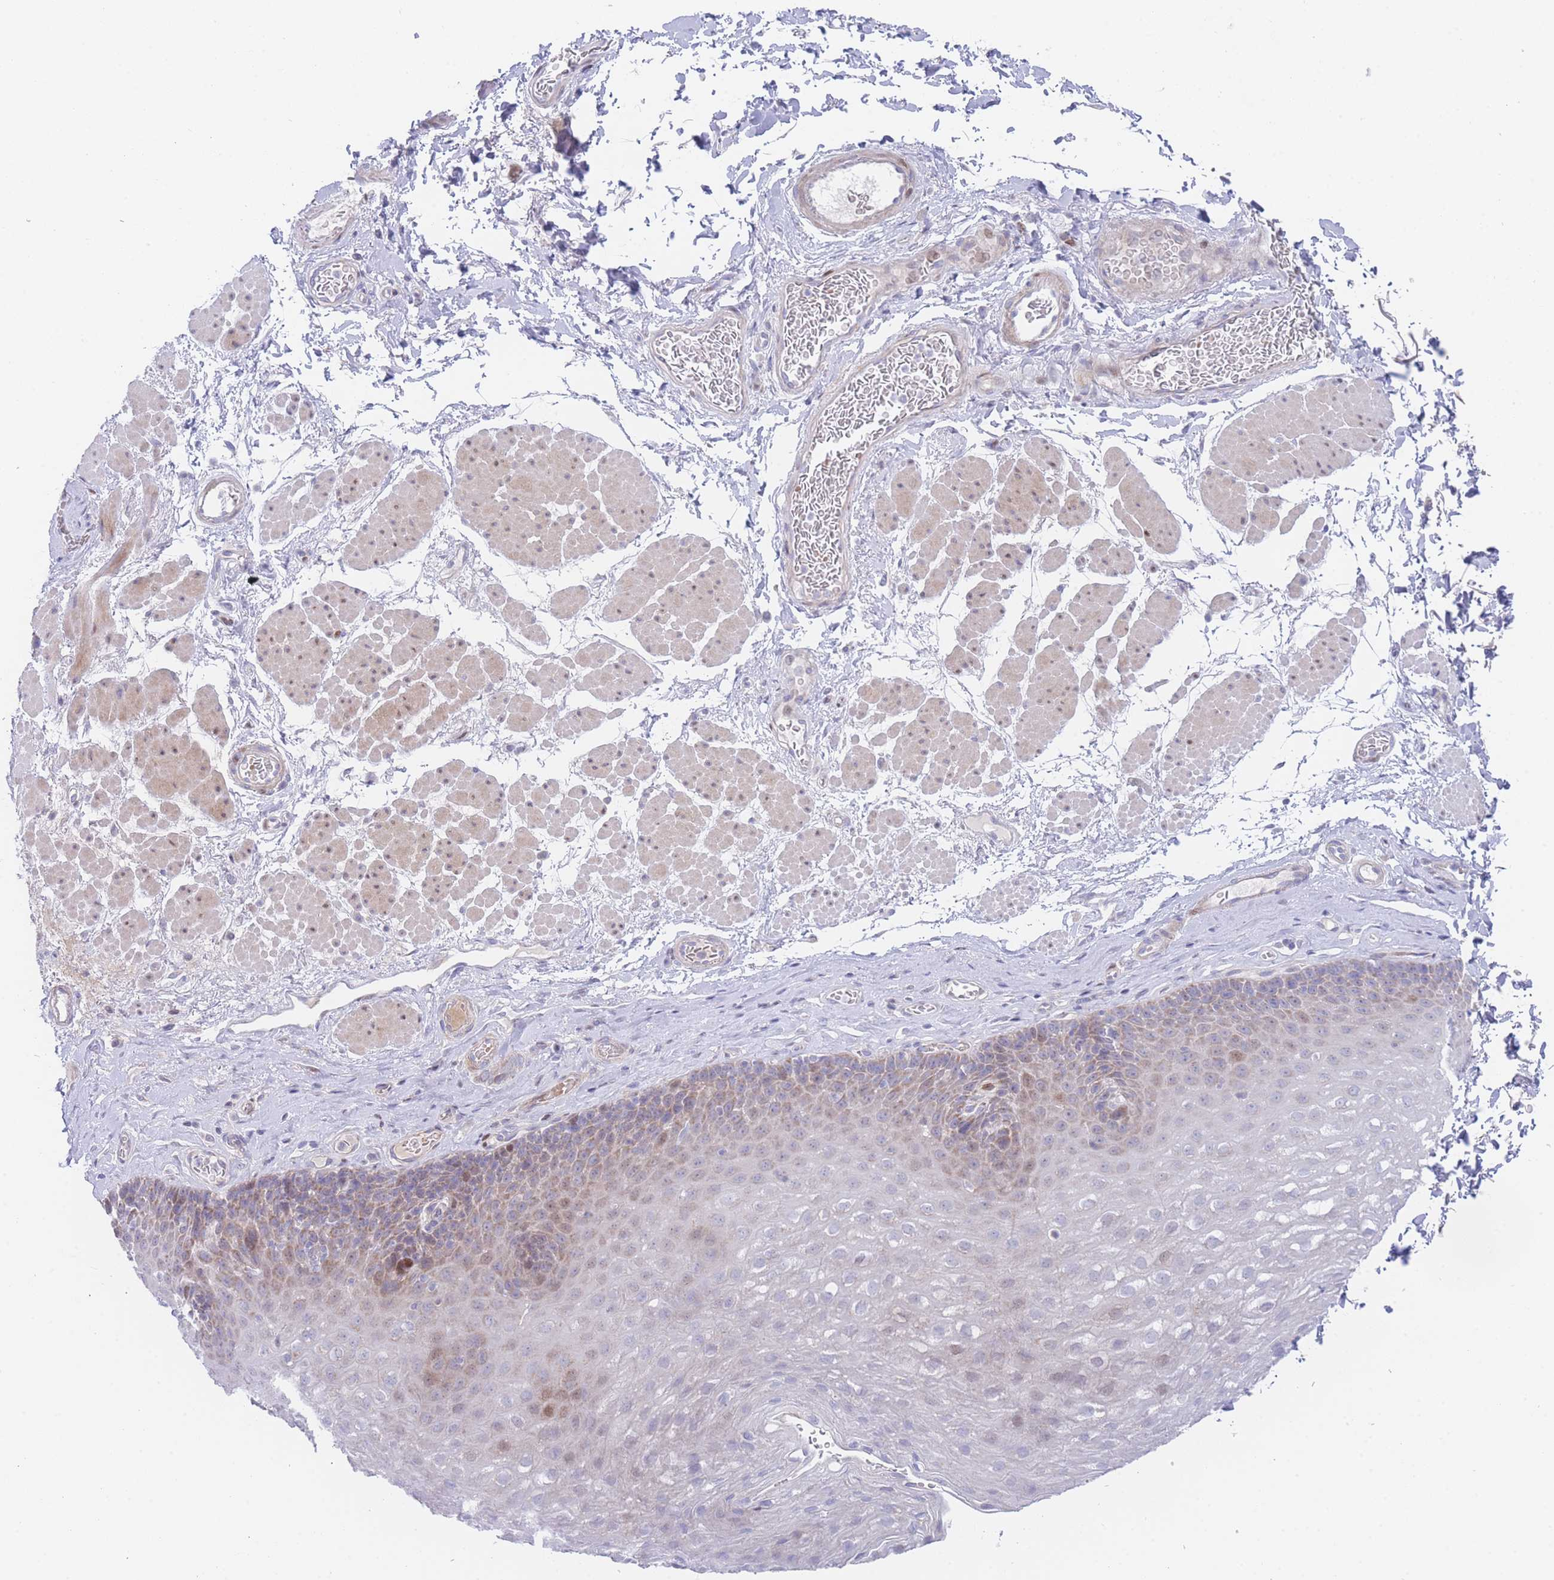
{"staining": {"intensity": "weak", "quantity": "25%-75%", "location": "cytoplasmic/membranous"}, "tissue": "esophagus", "cell_type": "Squamous epithelial cells", "image_type": "normal", "snomed": [{"axis": "morphology", "description": "Normal tissue, NOS"}, {"axis": "topography", "description": "Esophagus"}], "caption": "Normal esophagus exhibits weak cytoplasmic/membranous expression in about 25%-75% of squamous epithelial cells The staining was performed using DAB (3,3'-diaminobenzidine) to visualize the protein expression in brown, while the nuclei were stained in blue with hematoxylin (Magnification: 20x)..", "gene": "GPAM", "patient": {"sex": "female", "age": 66}}